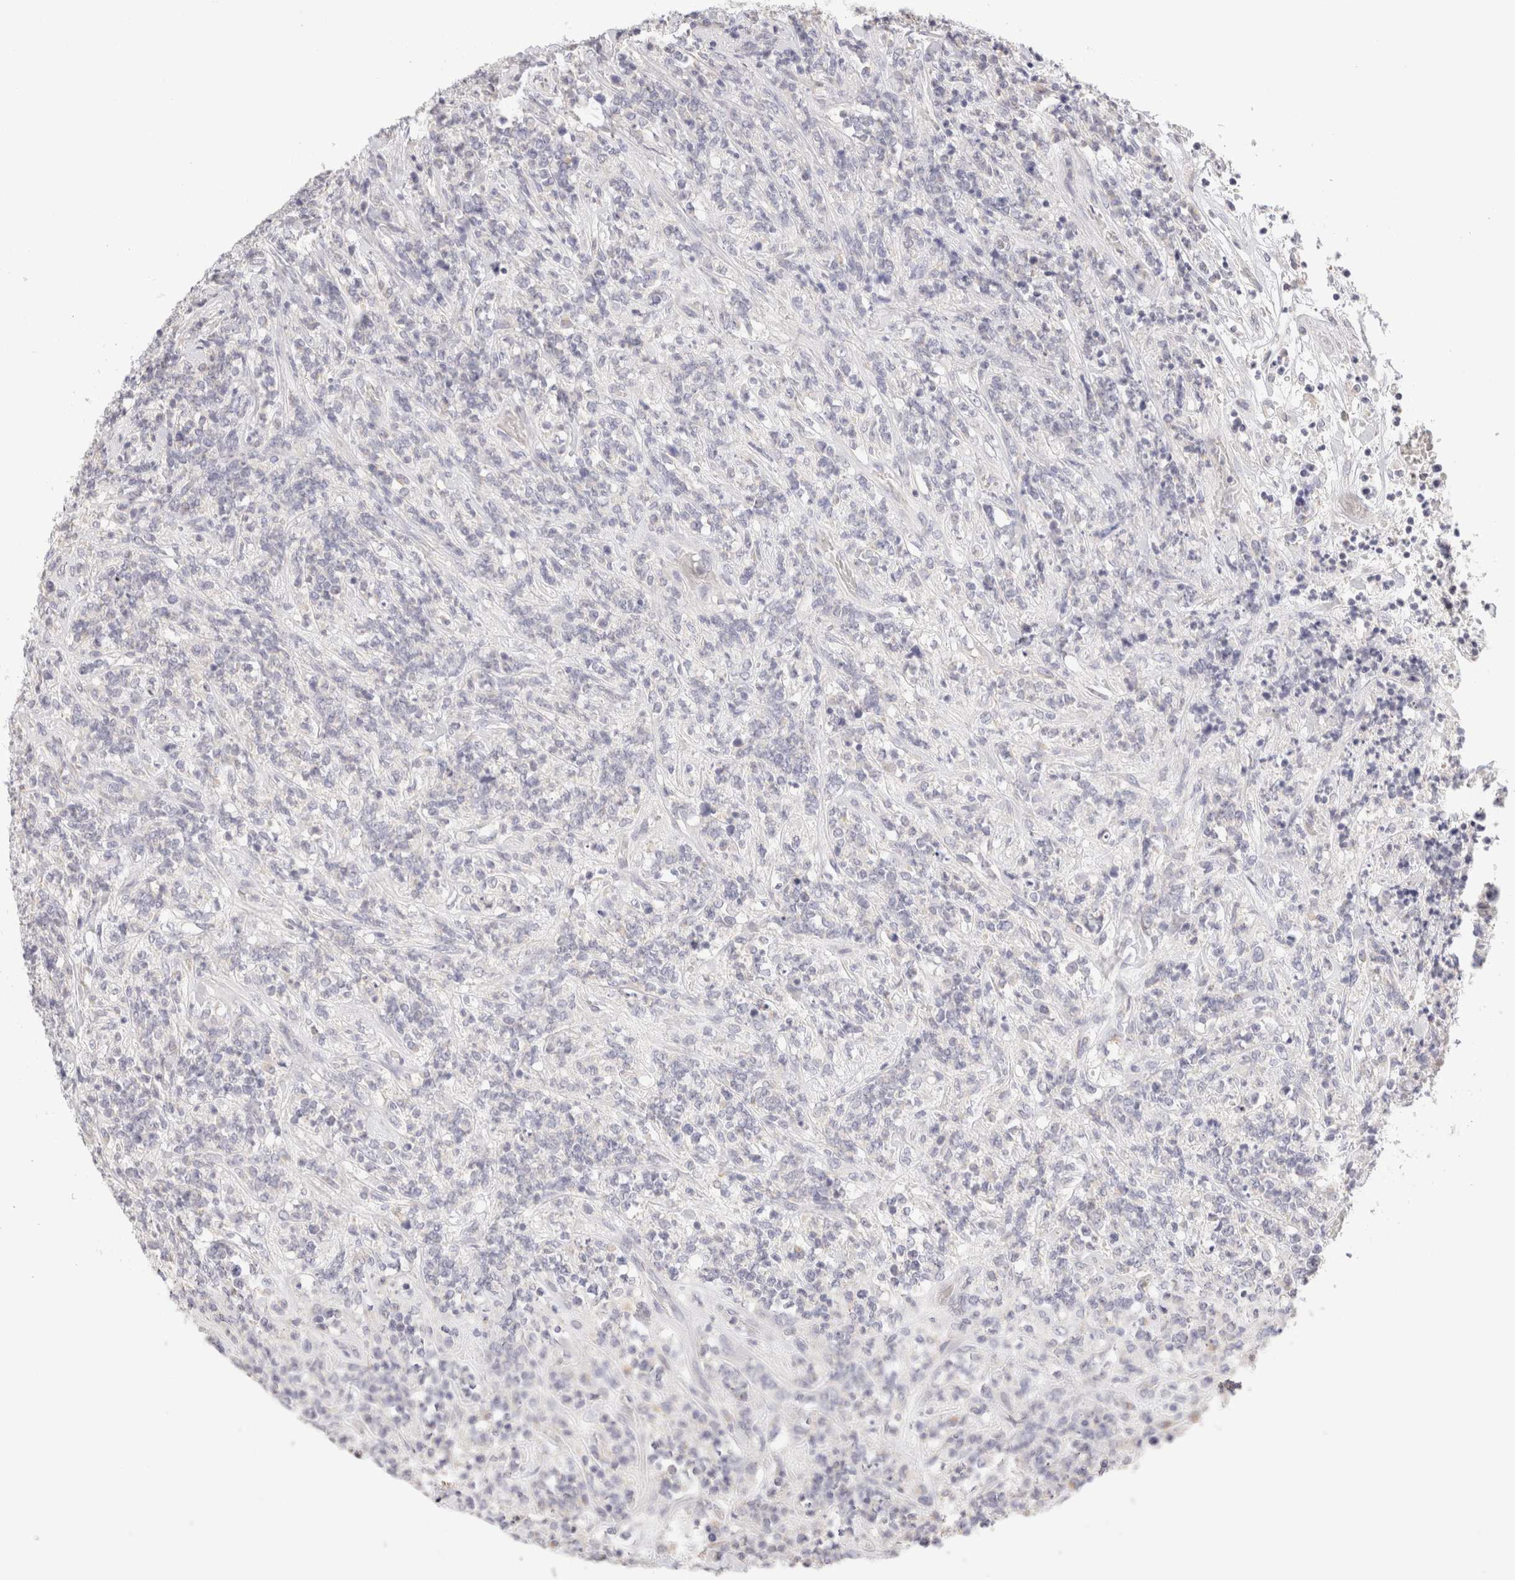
{"staining": {"intensity": "negative", "quantity": "none", "location": "none"}, "tissue": "lymphoma", "cell_type": "Tumor cells", "image_type": "cancer", "snomed": [{"axis": "morphology", "description": "Malignant lymphoma, non-Hodgkin's type, High grade"}, {"axis": "topography", "description": "Soft tissue"}], "caption": "The micrograph exhibits no staining of tumor cells in high-grade malignant lymphoma, non-Hodgkin's type.", "gene": "SCGB2A2", "patient": {"sex": "male", "age": 18}}